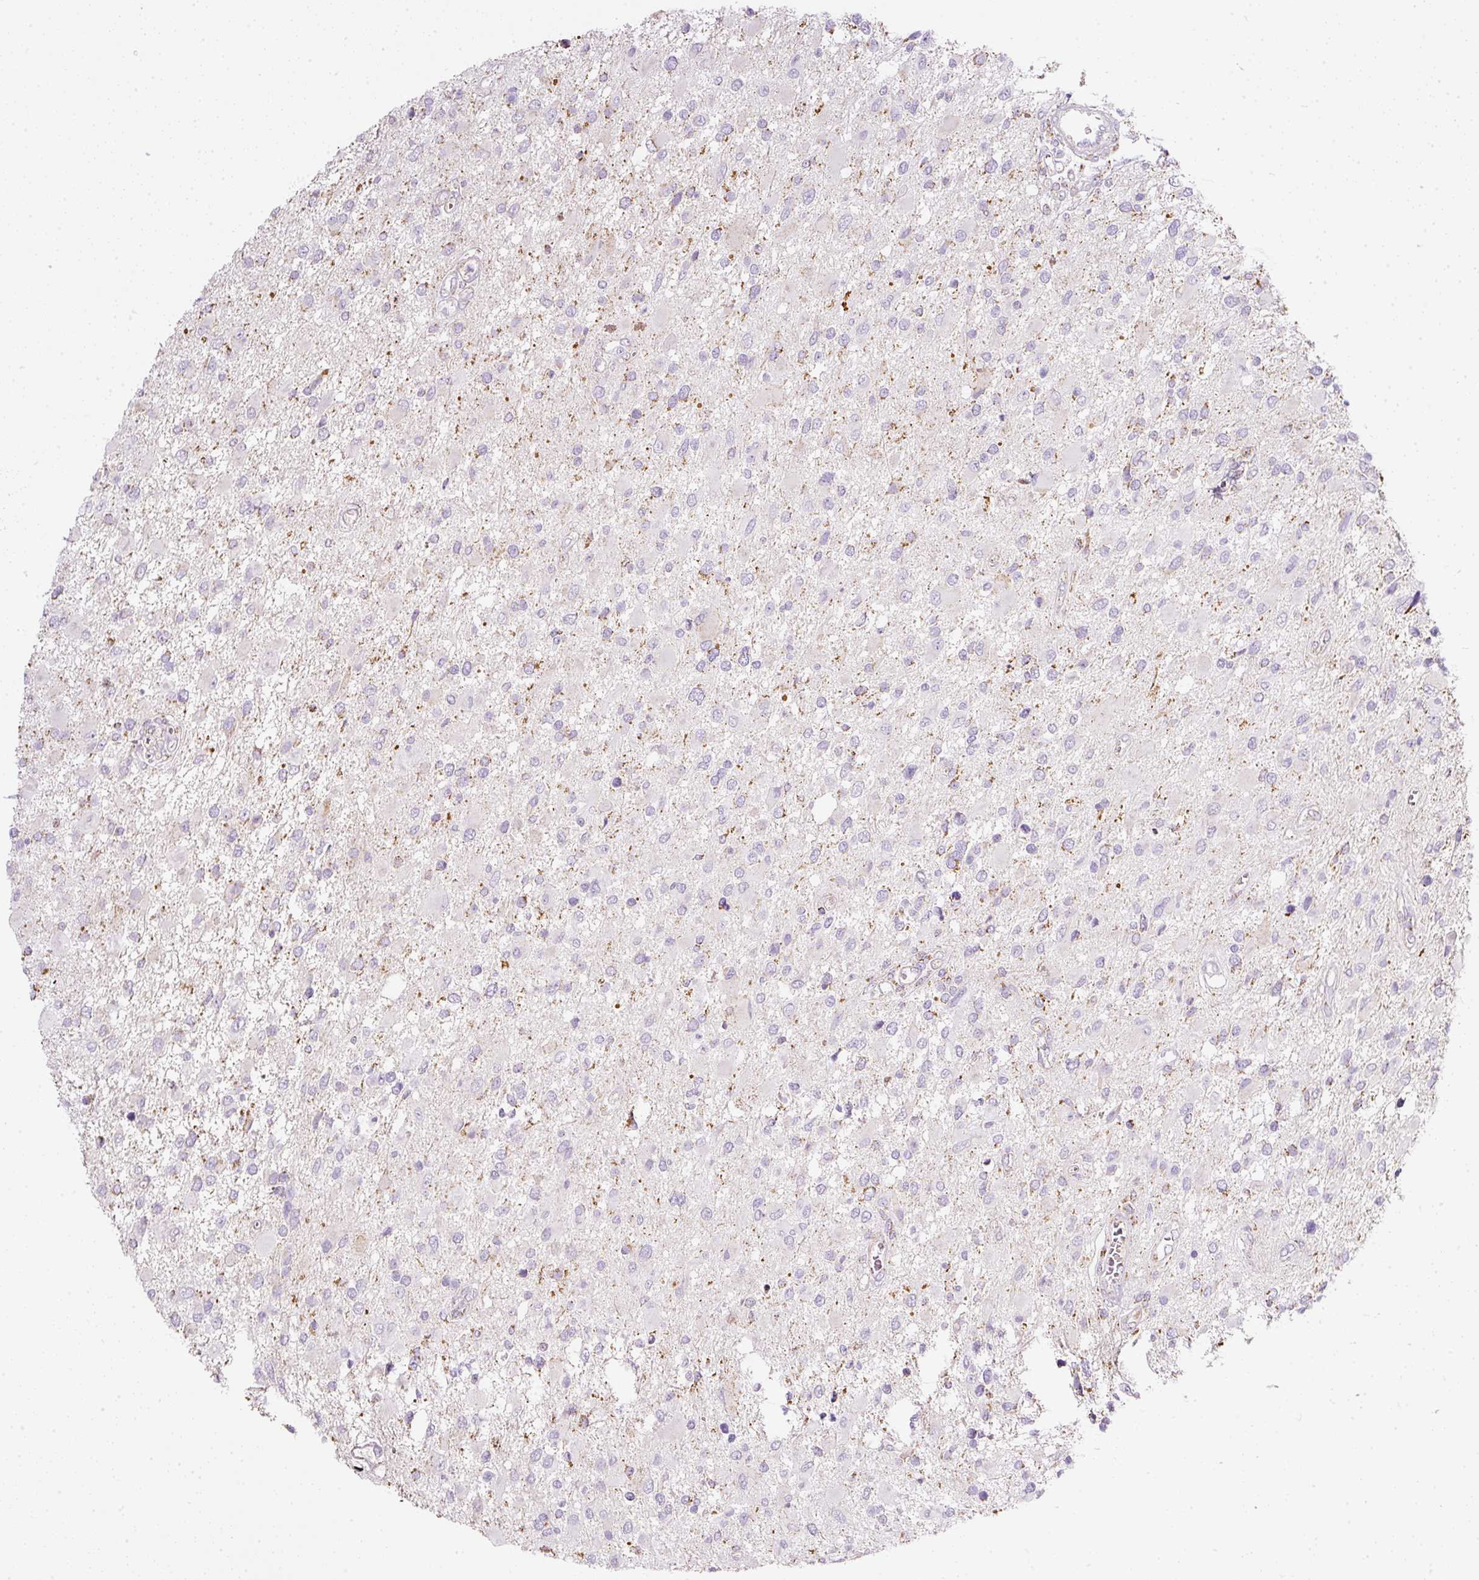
{"staining": {"intensity": "moderate", "quantity": "<25%", "location": "cytoplasmic/membranous"}, "tissue": "glioma", "cell_type": "Tumor cells", "image_type": "cancer", "snomed": [{"axis": "morphology", "description": "Glioma, malignant, High grade"}, {"axis": "topography", "description": "Brain"}], "caption": "Human glioma stained for a protein (brown) demonstrates moderate cytoplasmic/membranous positive expression in approximately <25% of tumor cells.", "gene": "SDHA", "patient": {"sex": "male", "age": 53}}